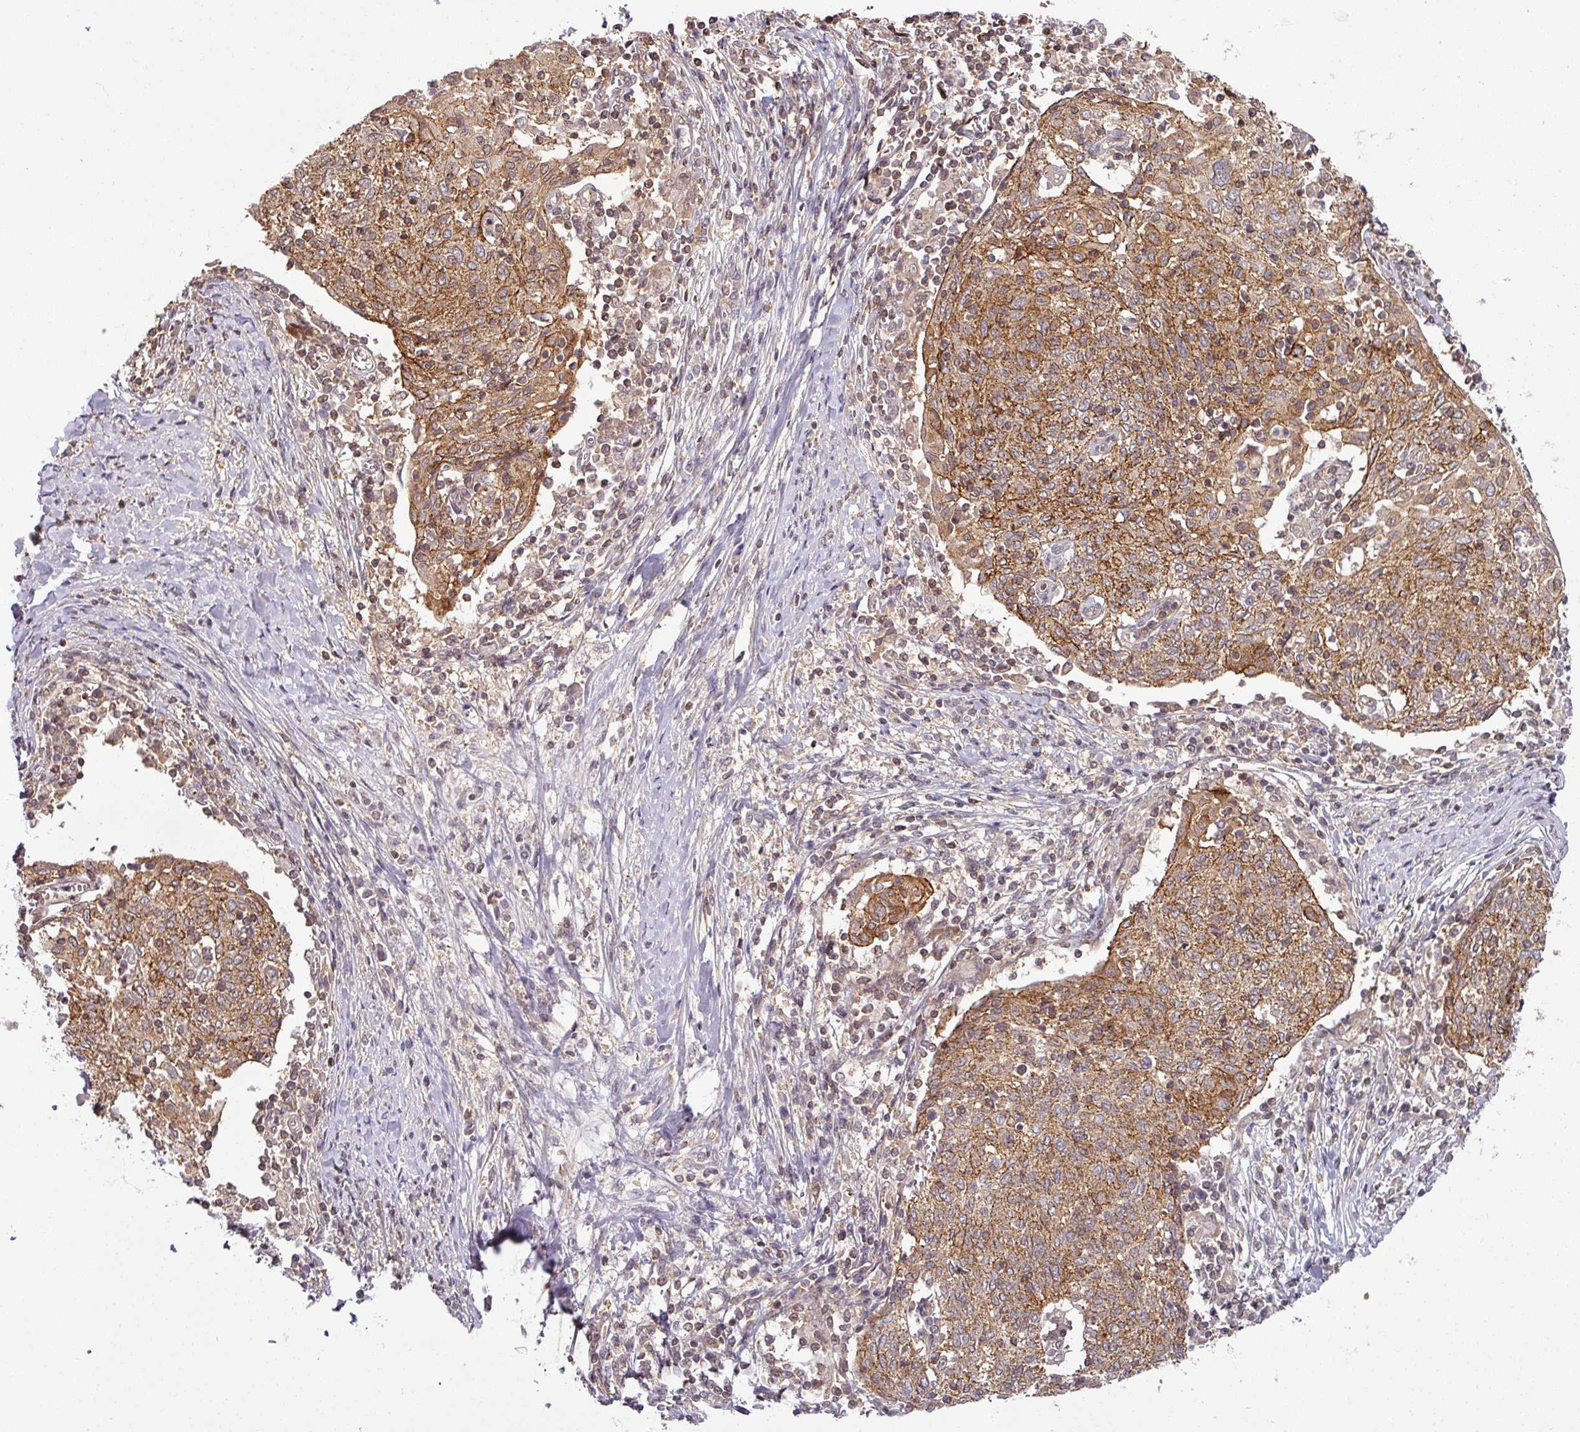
{"staining": {"intensity": "moderate", "quantity": ">75%", "location": "cytoplasmic/membranous"}, "tissue": "cervical cancer", "cell_type": "Tumor cells", "image_type": "cancer", "snomed": [{"axis": "morphology", "description": "Squamous cell carcinoma, NOS"}, {"axis": "topography", "description": "Cervix"}], "caption": "Squamous cell carcinoma (cervical) stained with a brown dye shows moderate cytoplasmic/membranous positive expression in approximately >75% of tumor cells.", "gene": "TUSC3", "patient": {"sex": "female", "age": 52}}